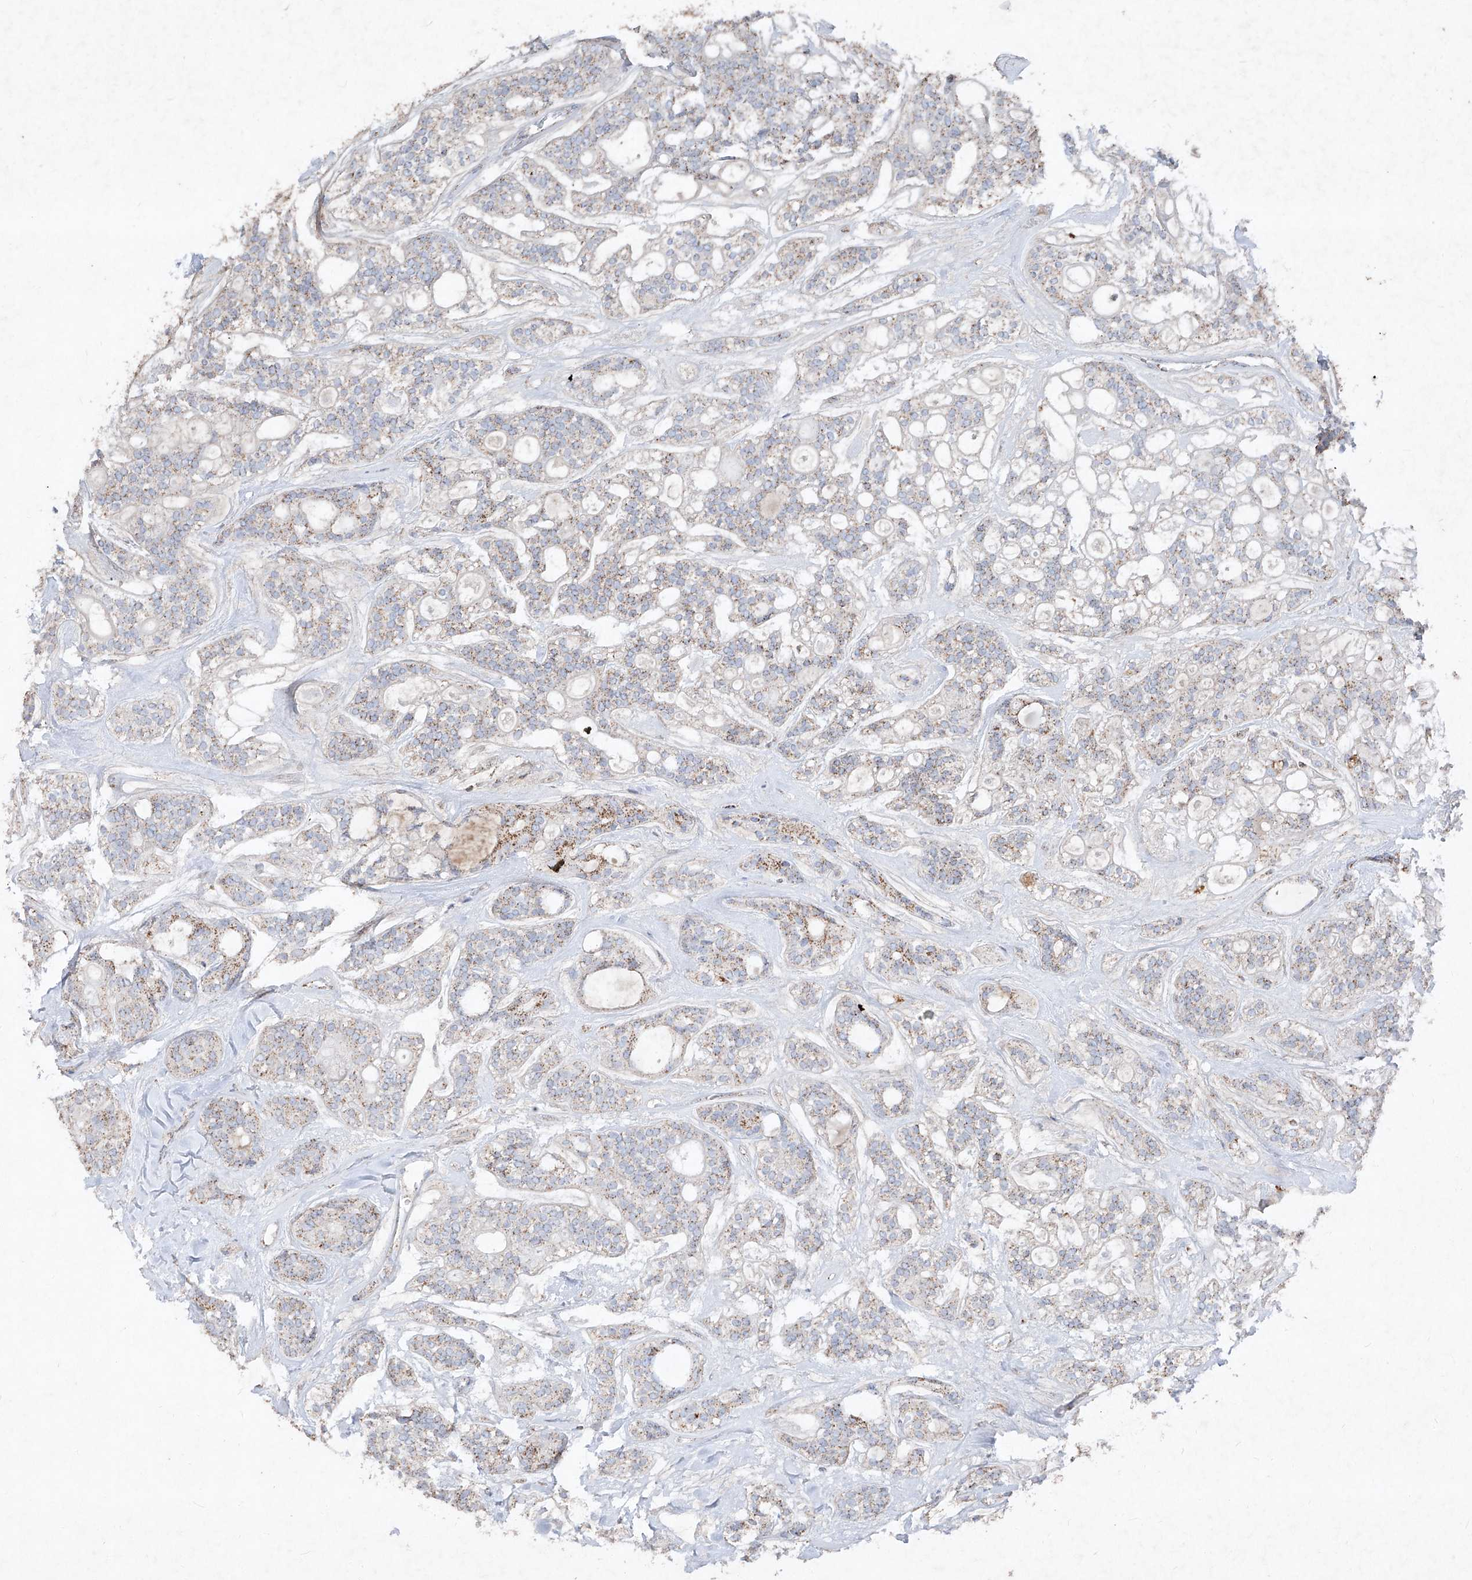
{"staining": {"intensity": "weak", "quantity": "<25%", "location": "cytoplasmic/membranous"}, "tissue": "head and neck cancer", "cell_type": "Tumor cells", "image_type": "cancer", "snomed": [{"axis": "morphology", "description": "Adenocarcinoma, NOS"}, {"axis": "topography", "description": "Head-Neck"}], "caption": "The immunohistochemistry histopathology image has no significant staining in tumor cells of head and neck adenocarcinoma tissue.", "gene": "ABCD3", "patient": {"sex": "male", "age": 66}}